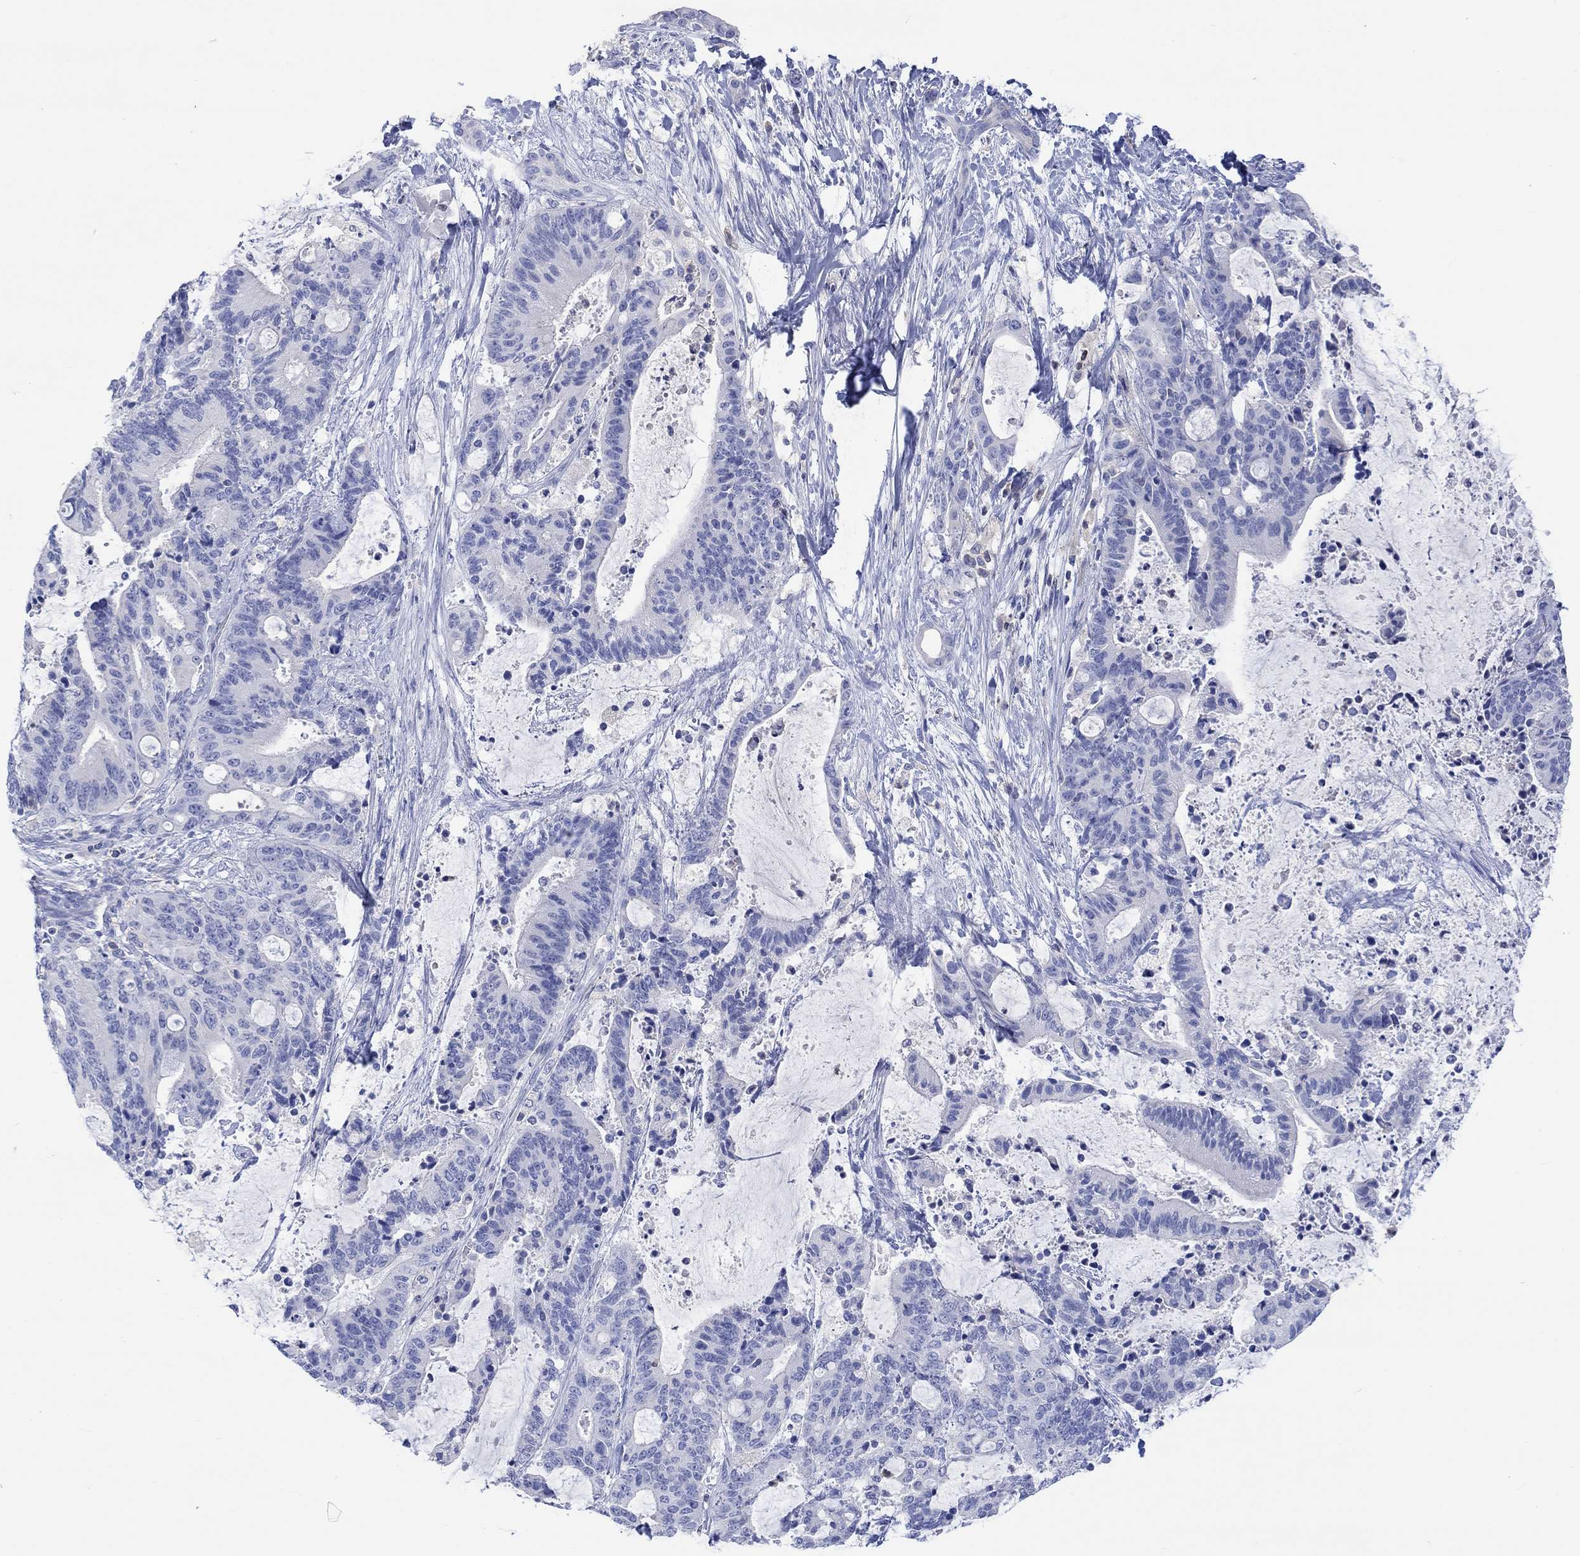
{"staining": {"intensity": "negative", "quantity": "none", "location": "none"}, "tissue": "liver cancer", "cell_type": "Tumor cells", "image_type": "cancer", "snomed": [{"axis": "morphology", "description": "Cholangiocarcinoma"}, {"axis": "topography", "description": "Liver"}], "caption": "Liver cancer stained for a protein using IHC displays no staining tumor cells.", "gene": "GCM1", "patient": {"sex": "female", "age": 73}}